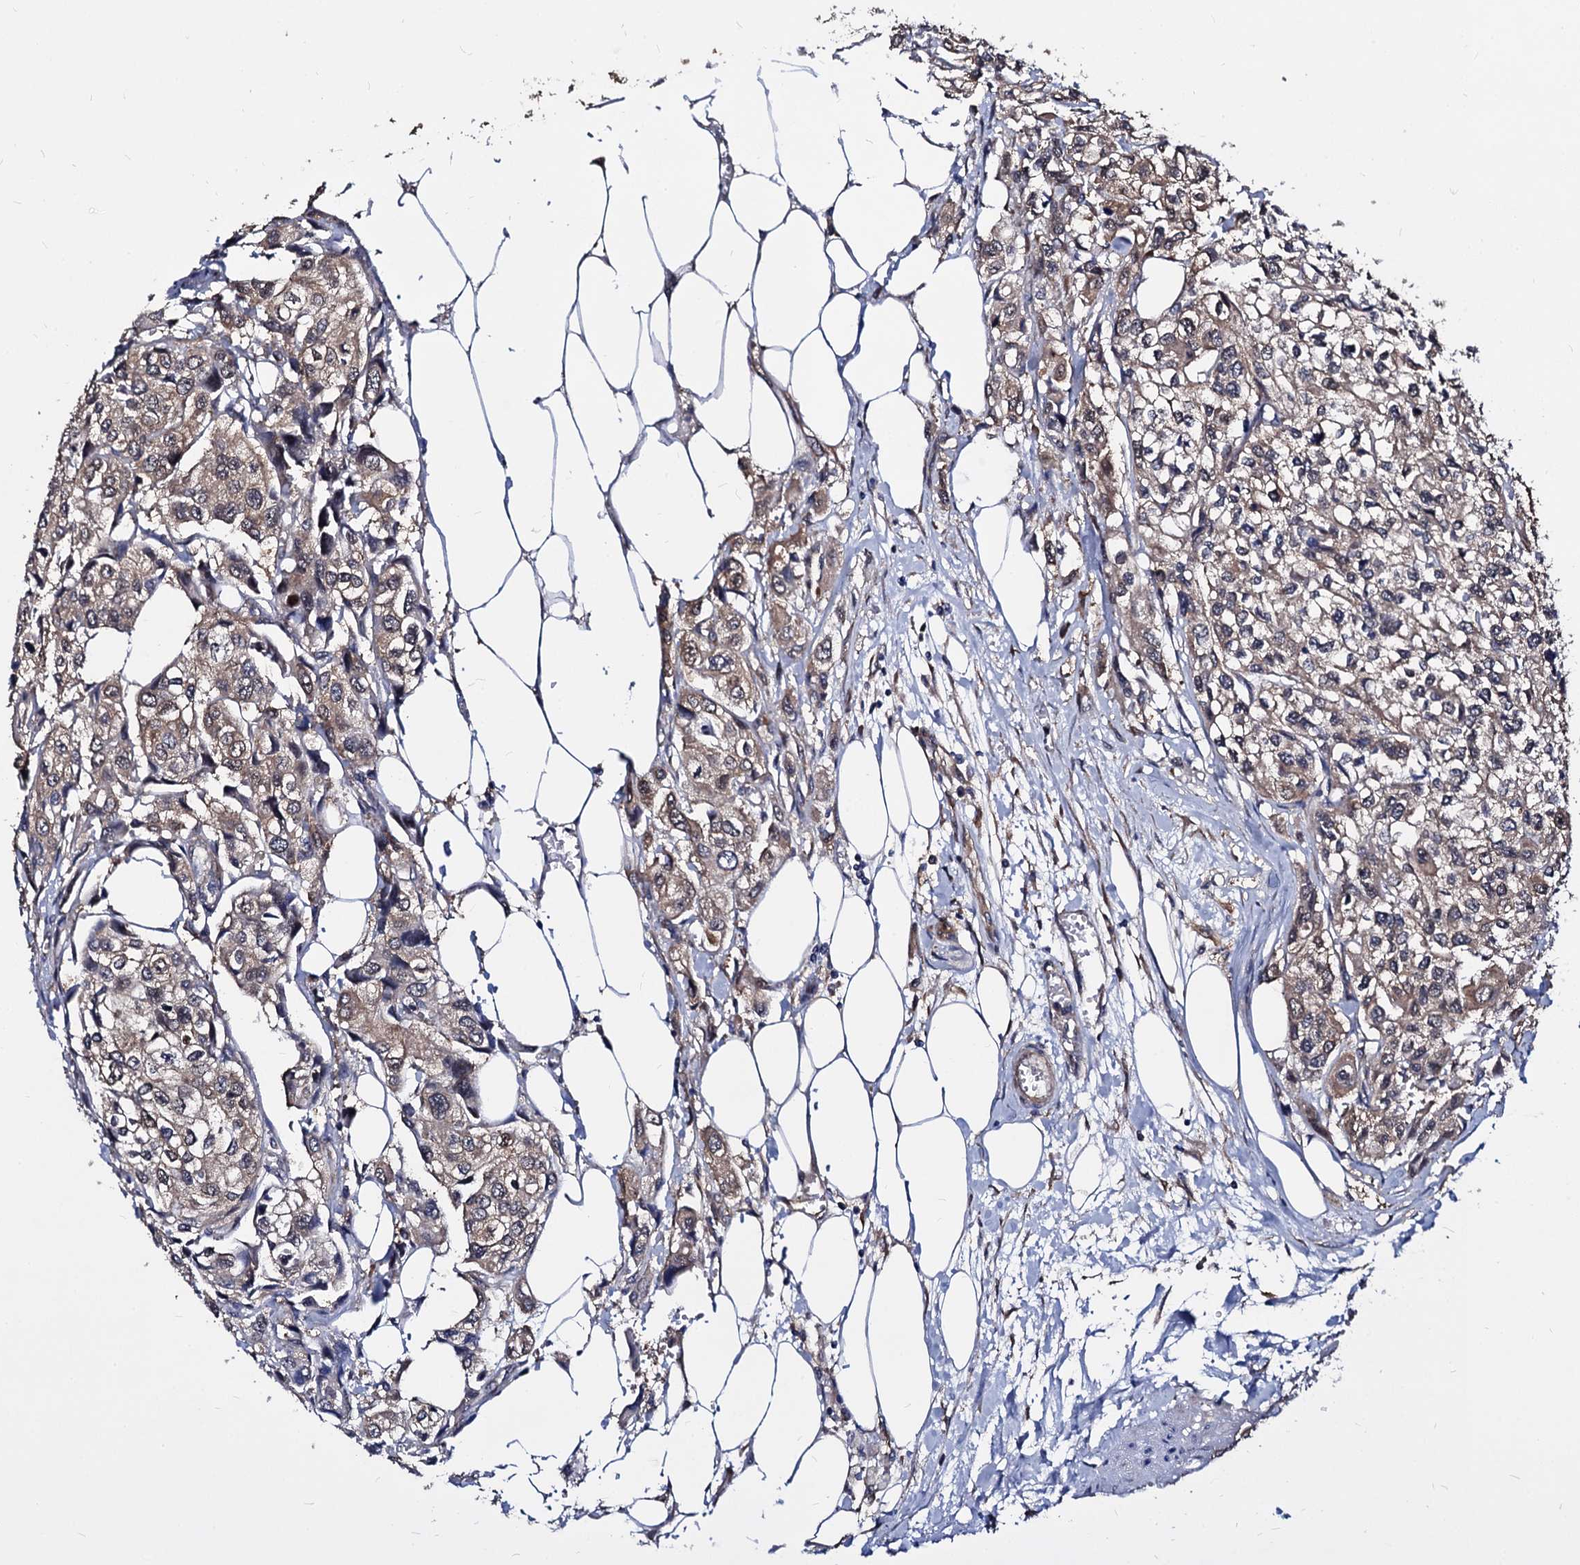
{"staining": {"intensity": "moderate", "quantity": ">75%", "location": "cytoplasmic/membranous"}, "tissue": "urothelial cancer", "cell_type": "Tumor cells", "image_type": "cancer", "snomed": [{"axis": "morphology", "description": "Urothelial carcinoma, High grade"}, {"axis": "topography", "description": "Urinary bladder"}], "caption": "A medium amount of moderate cytoplasmic/membranous positivity is seen in approximately >75% of tumor cells in urothelial carcinoma (high-grade) tissue. (Stains: DAB in brown, nuclei in blue, Microscopy: brightfield microscopy at high magnification).", "gene": "NME1", "patient": {"sex": "male", "age": 67}}